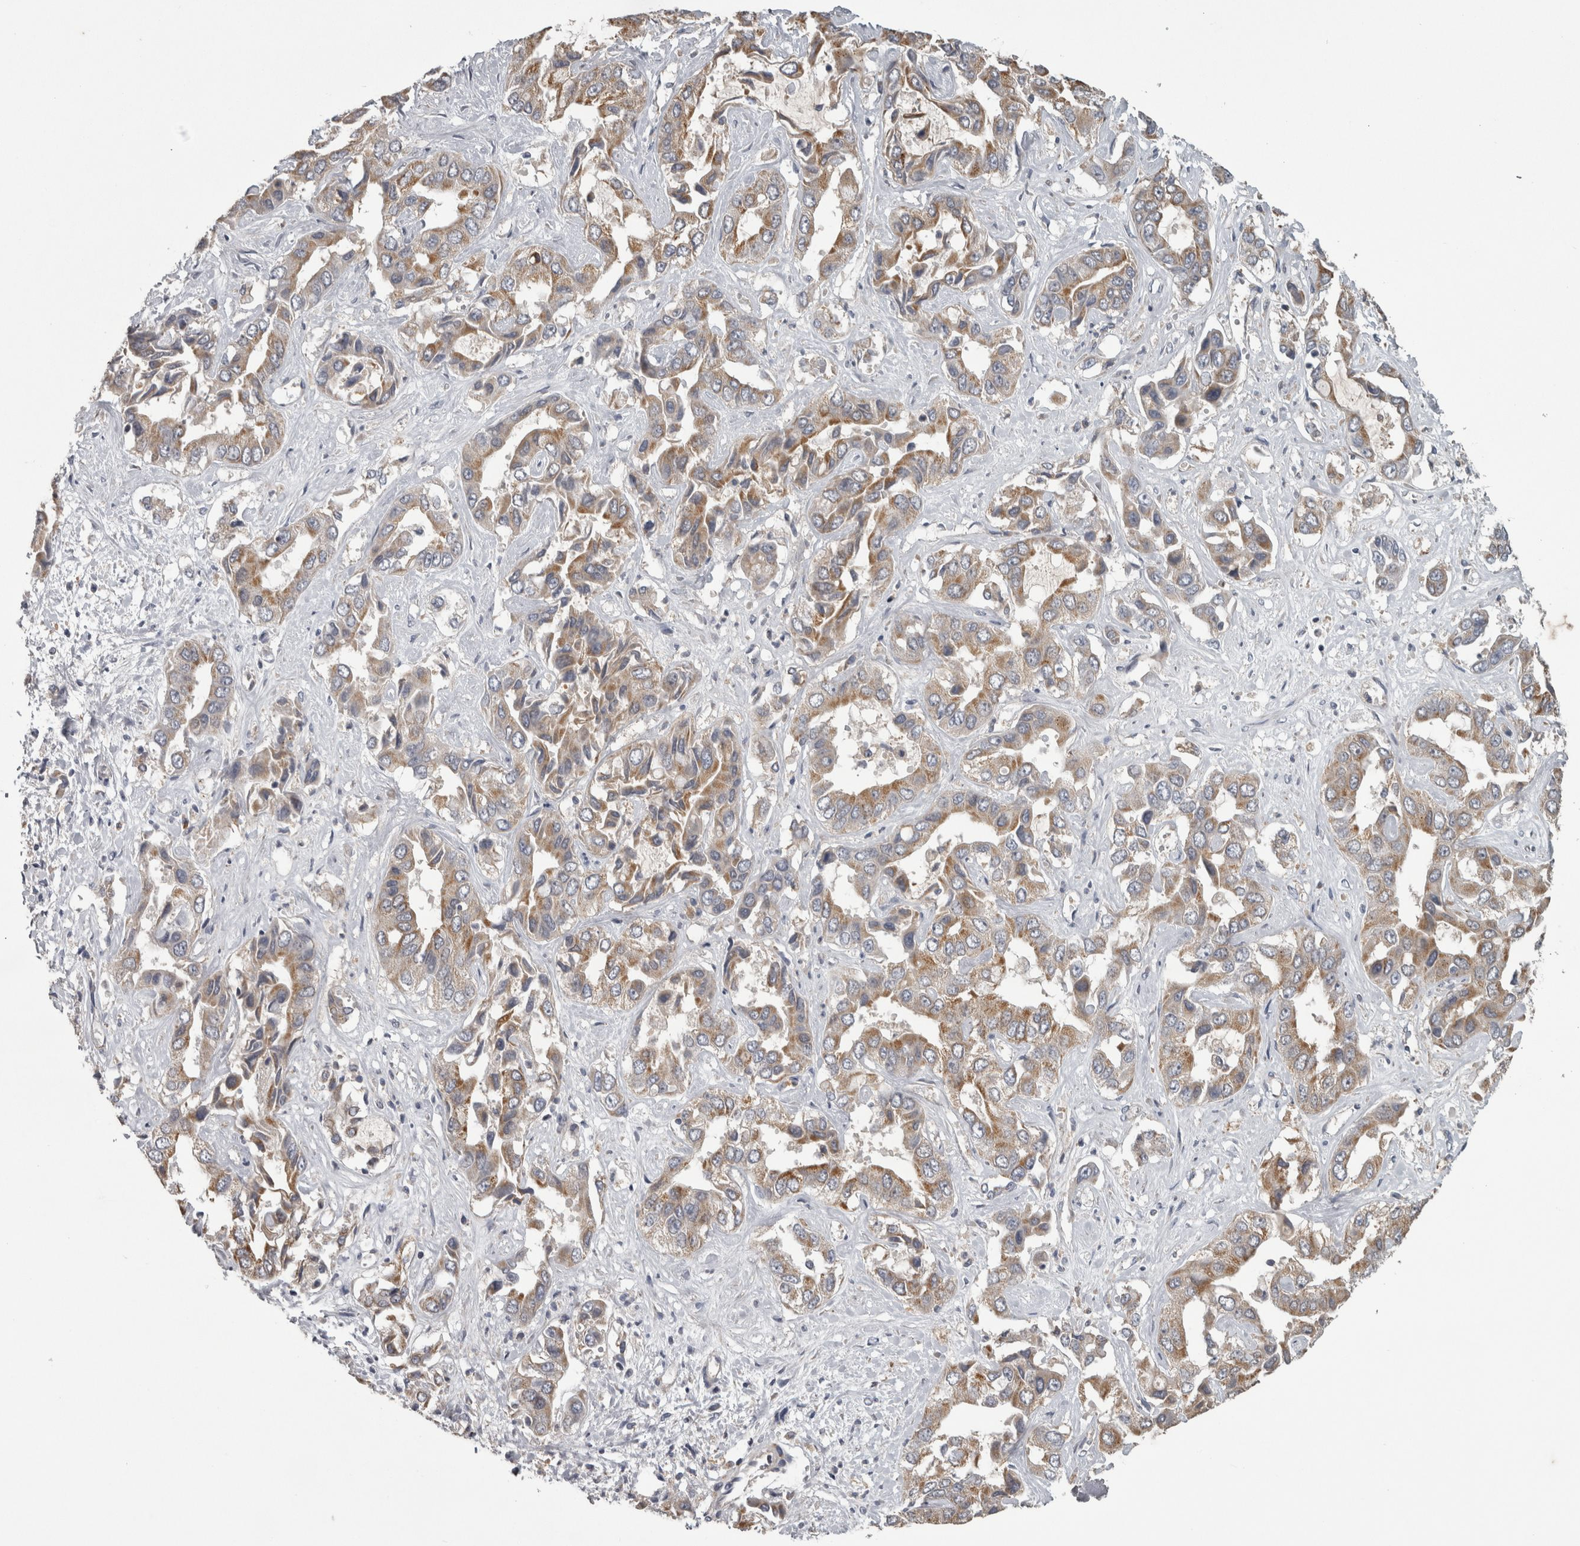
{"staining": {"intensity": "moderate", "quantity": "25%-75%", "location": "cytoplasmic/membranous"}, "tissue": "liver cancer", "cell_type": "Tumor cells", "image_type": "cancer", "snomed": [{"axis": "morphology", "description": "Cholangiocarcinoma"}, {"axis": "topography", "description": "Liver"}], "caption": "Tumor cells exhibit medium levels of moderate cytoplasmic/membranous positivity in approximately 25%-75% of cells in human liver cancer (cholangiocarcinoma).", "gene": "DBT", "patient": {"sex": "female", "age": 52}}